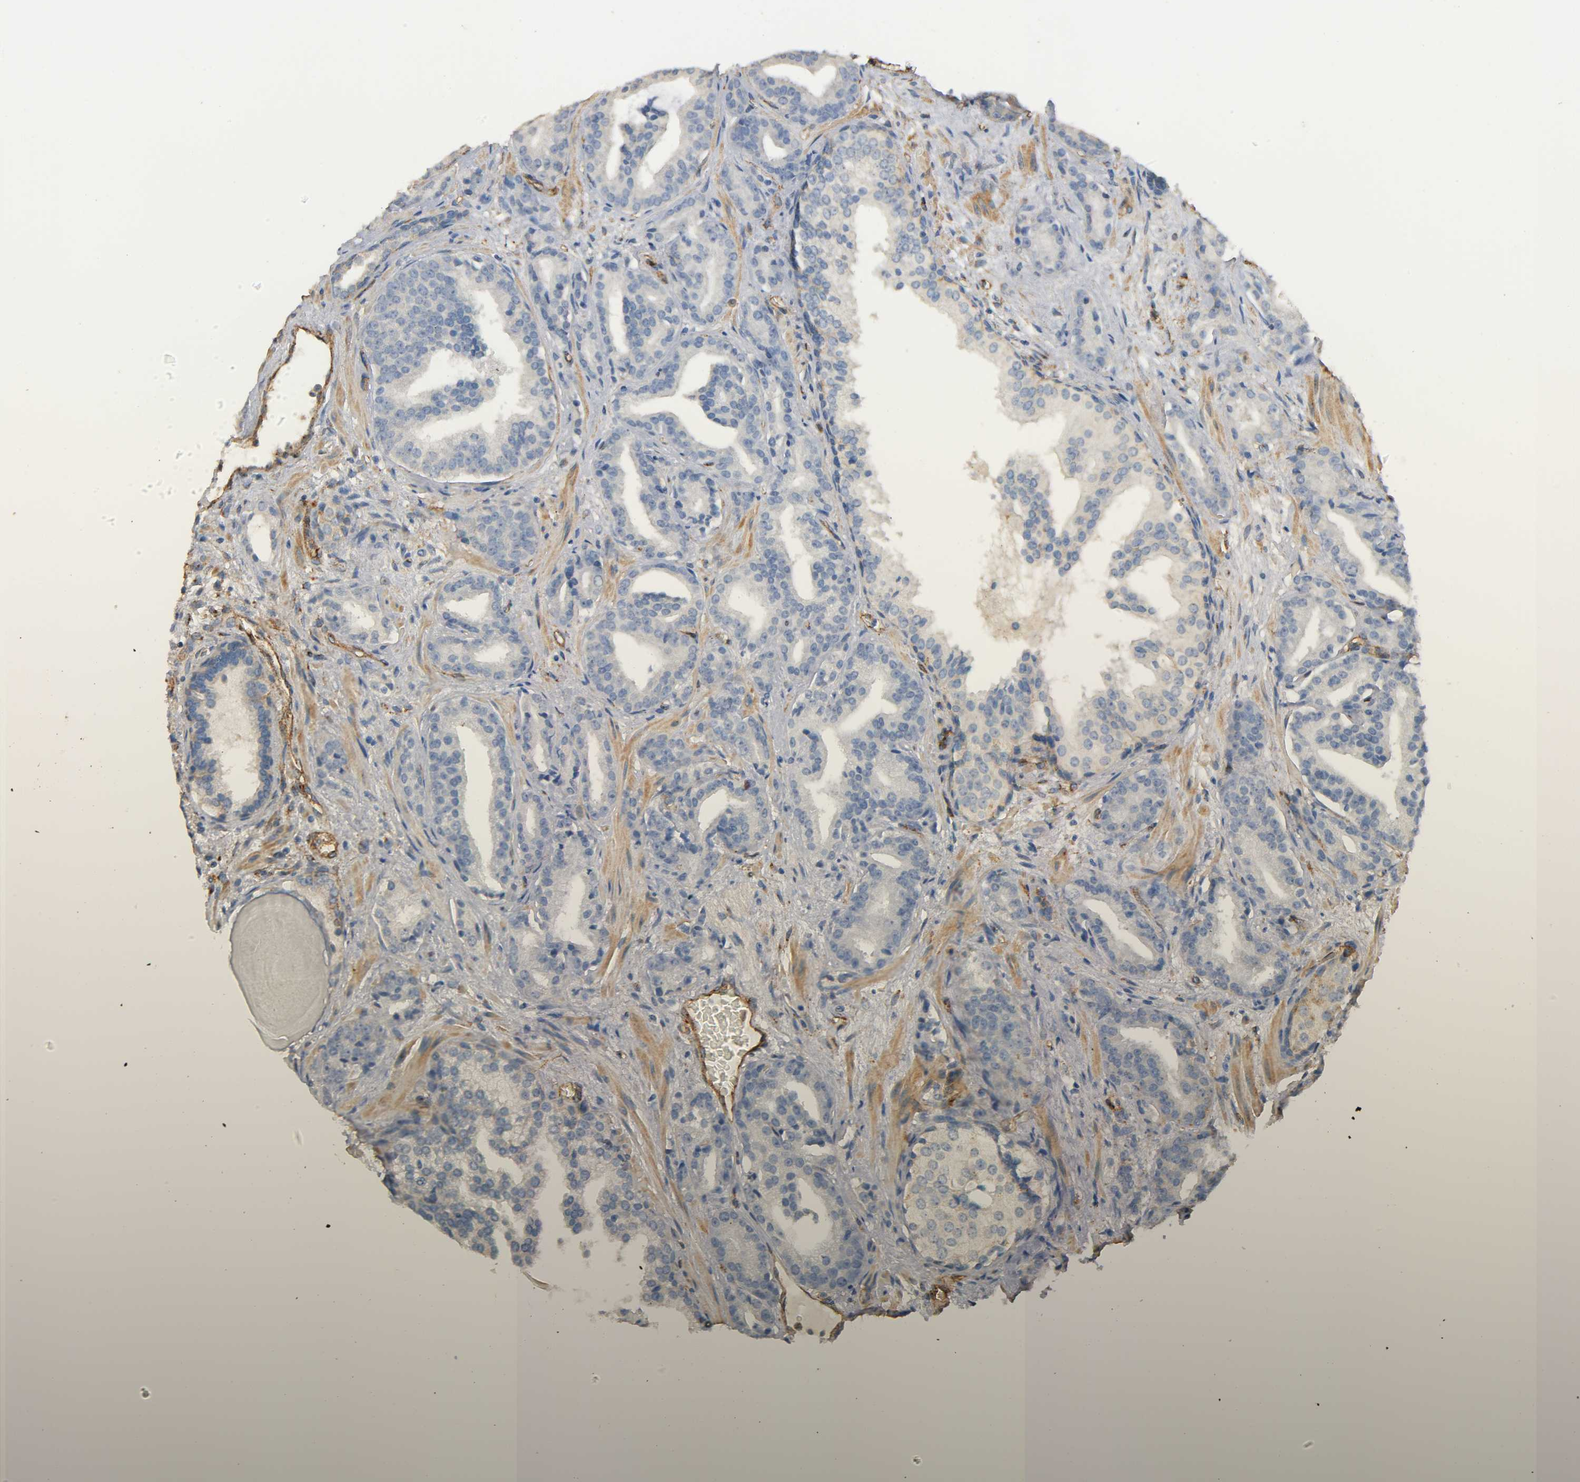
{"staining": {"intensity": "negative", "quantity": "none", "location": "none"}, "tissue": "prostate cancer", "cell_type": "Tumor cells", "image_type": "cancer", "snomed": [{"axis": "morphology", "description": "Adenocarcinoma, Low grade"}, {"axis": "topography", "description": "Prostate"}], "caption": "Tumor cells show no significant protein expression in adenocarcinoma (low-grade) (prostate).", "gene": "IFITM3", "patient": {"sex": "male", "age": 63}}